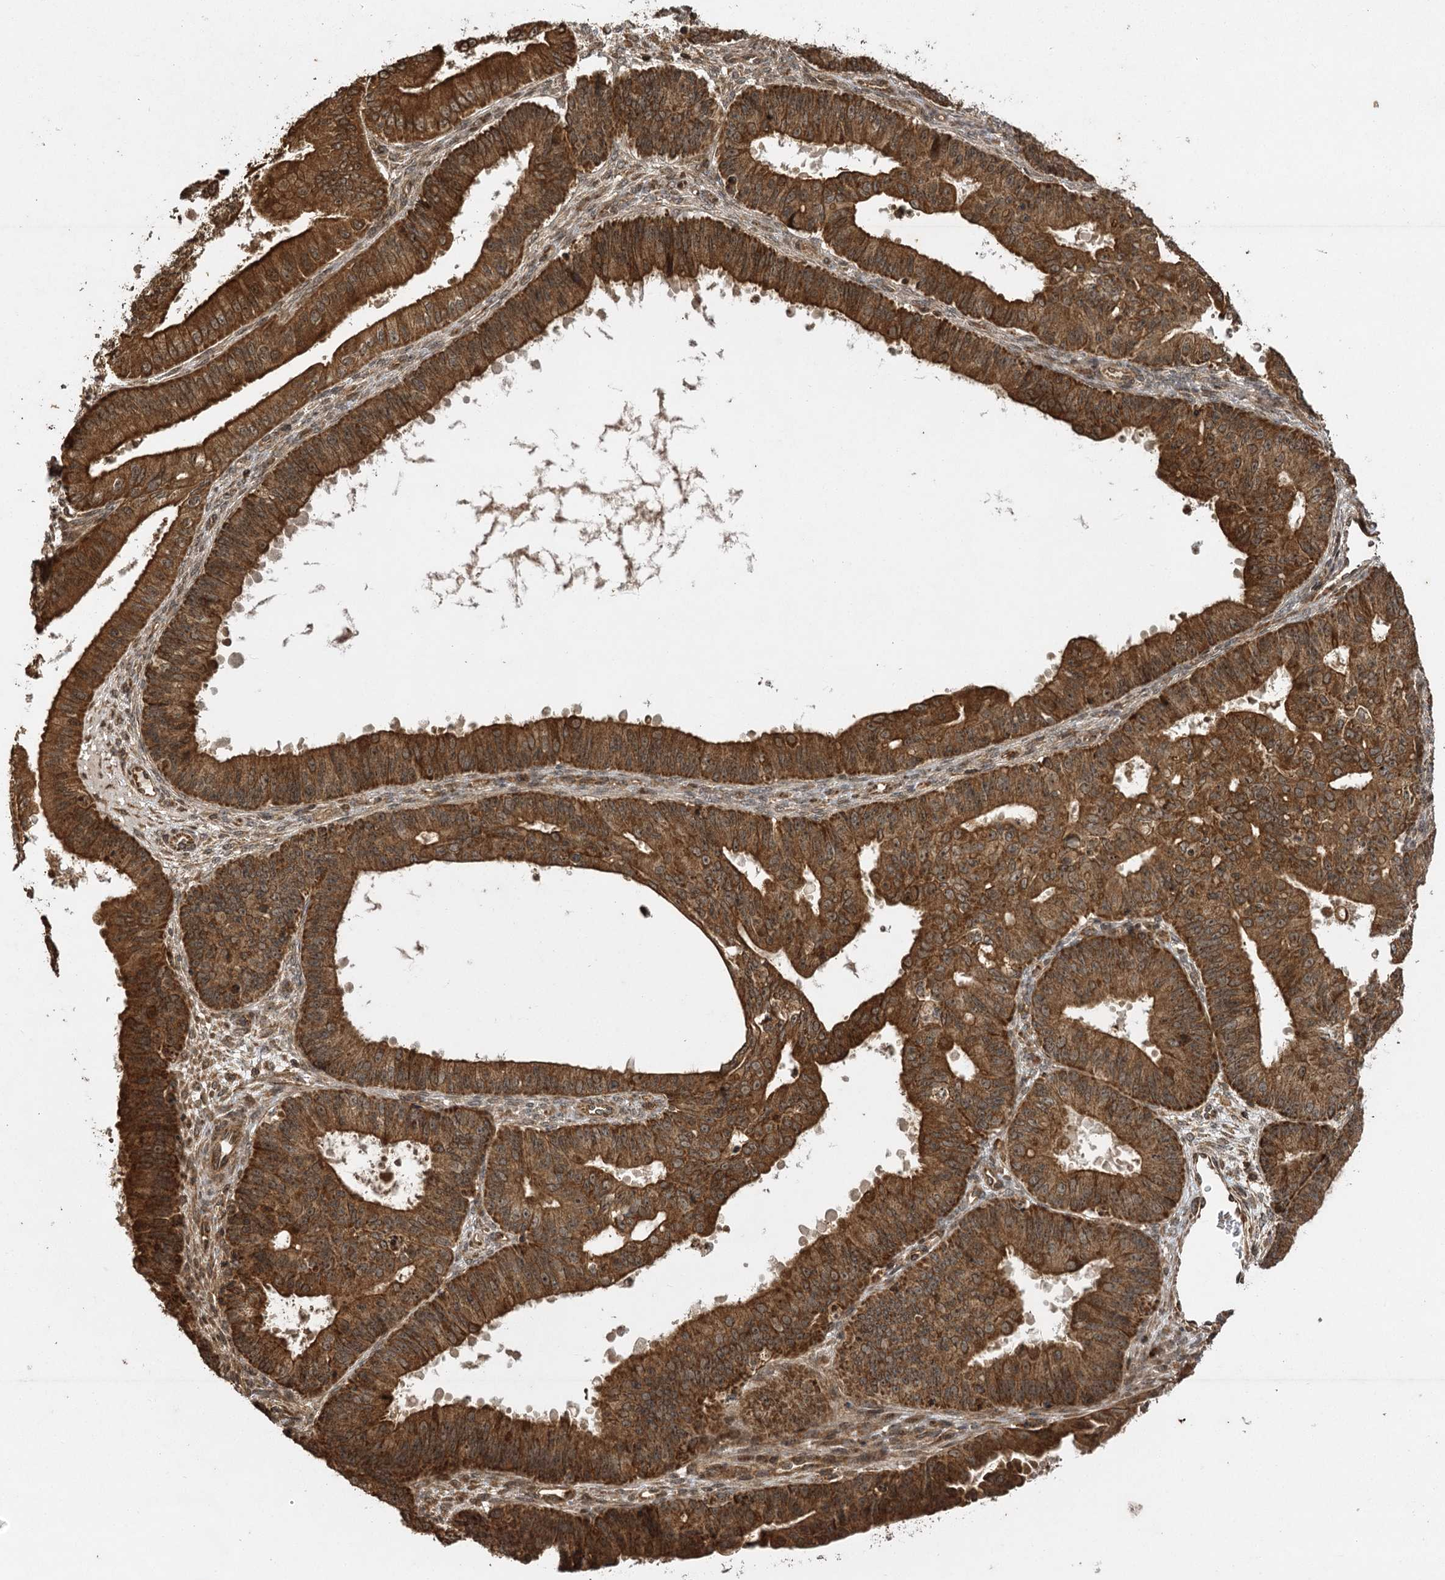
{"staining": {"intensity": "strong", "quantity": ">75%", "location": "cytoplasmic/membranous"}, "tissue": "ovarian cancer", "cell_type": "Tumor cells", "image_type": "cancer", "snomed": [{"axis": "morphology", "description": "Carcinoma, endometroid"}, {"axis": "topography", "description": "Appendix"}, {"axis": "topography", "description": "Ovary"}], "caption": "Ovarian endometroid carcinoma stained with IHC exhibits strong cytoplasmic/membranous staining in approximately >75% of tumor cells. The staining is performed using DAB brown chromogen to label protein expression. The nuclei are counter-stained blue using hematoxylin.", "gene": "IL11RA", "patient": {"sex": "female", "age": 42}}